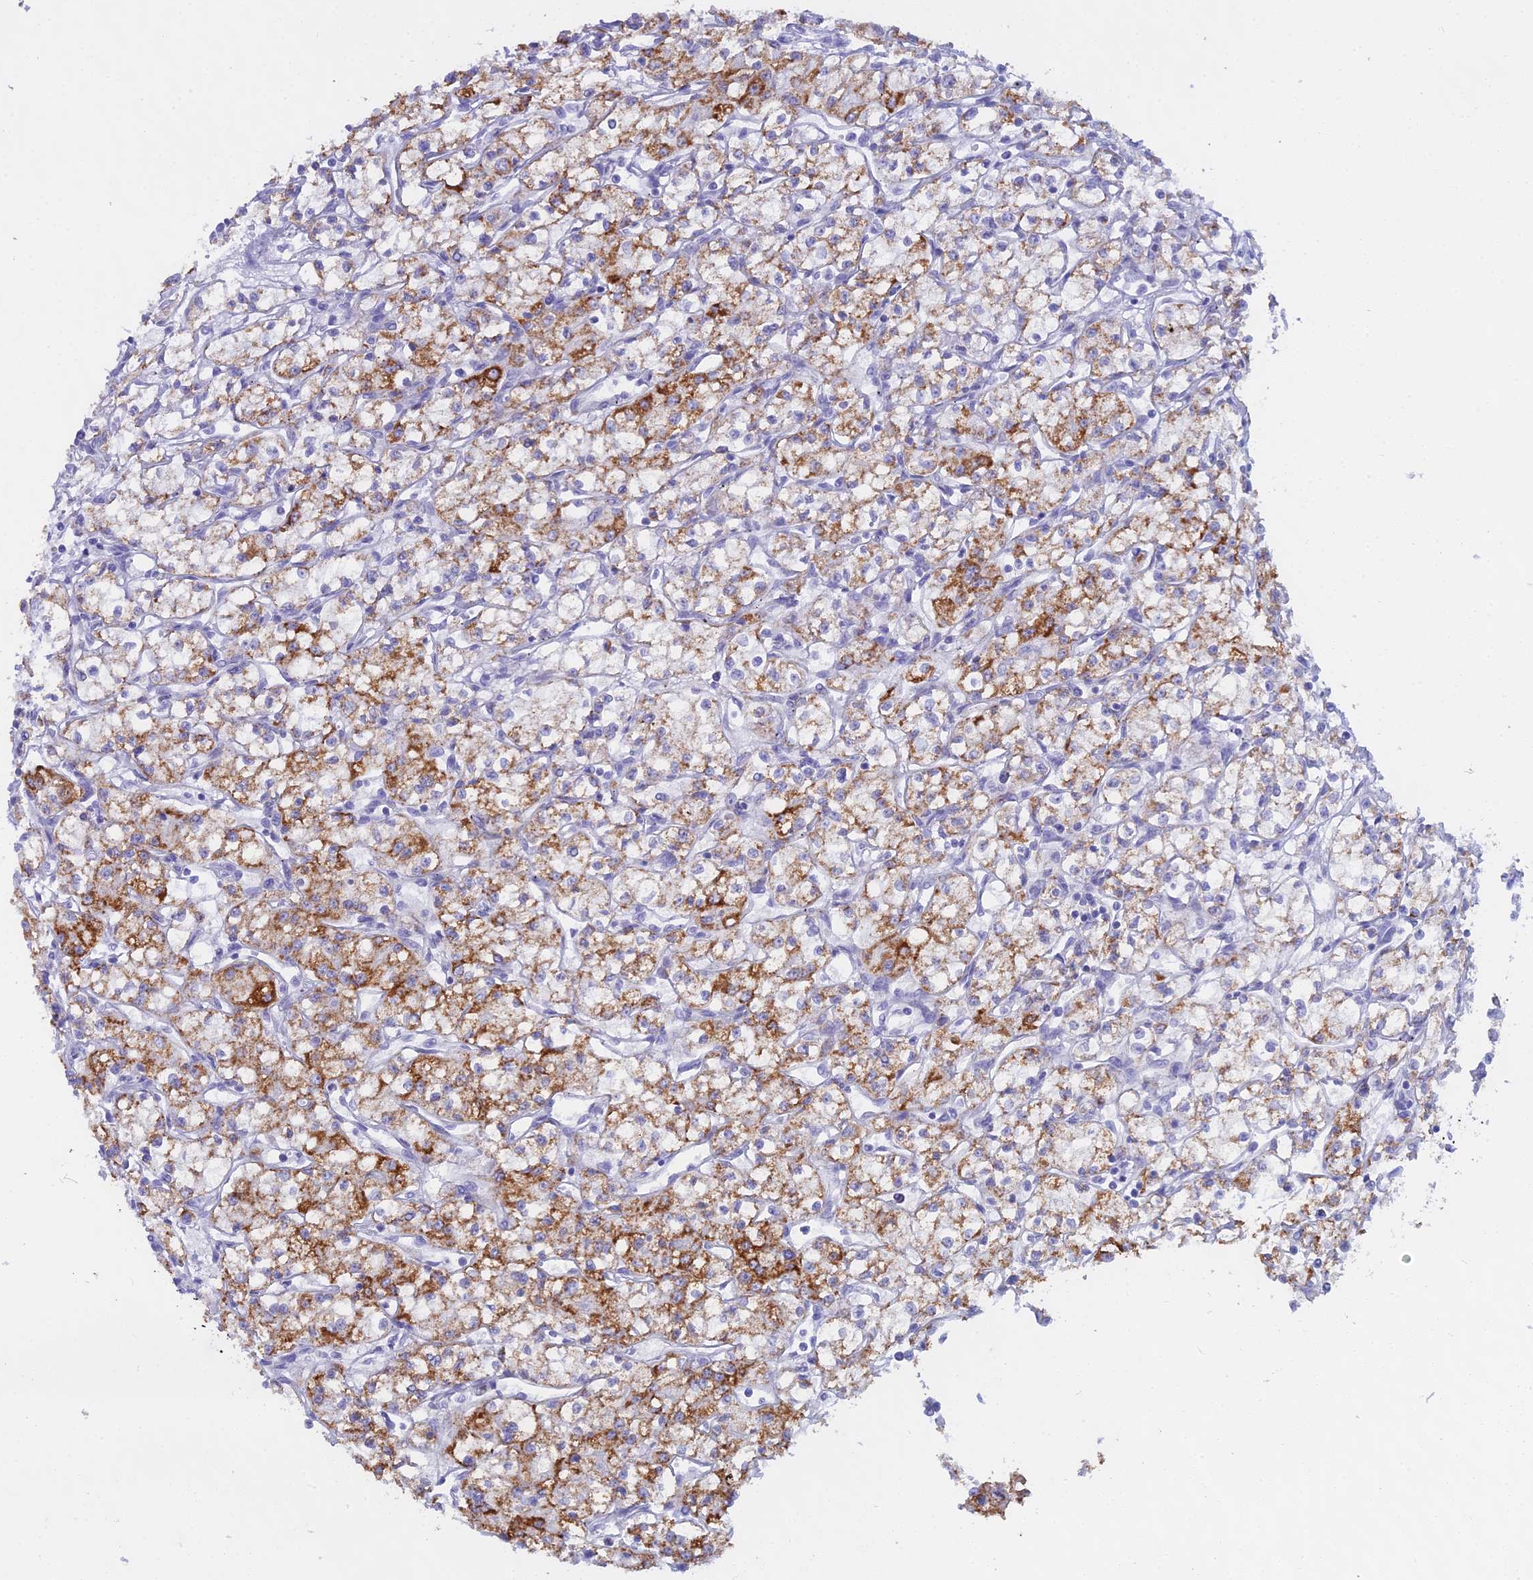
{"staining": {"intensity": "moderate", "quantity": ">75%", "location": "cytoplasmic/membranous"}, "tissue": "renal cancer", "cell_type": "Tumor cells", "image_type": "cancer", "snomed": [{"axis": "morphology", "description": "Adenocarcinoma, NOS"}, {"axis": "topography", "description": "Kidney"}], "caption": "Renal cancer (adenocarcinoma) was stained to show a protein in brown. There is medium levels of moderate cytoplasmic/membranous staining in about >75% of tumor cells. (DAB (3,3'-diaminobenzidine) IHC with brightfield microscopy, high magnification).", "gene": "CGB2", "patient": {"sex": "male", "age": 59}}